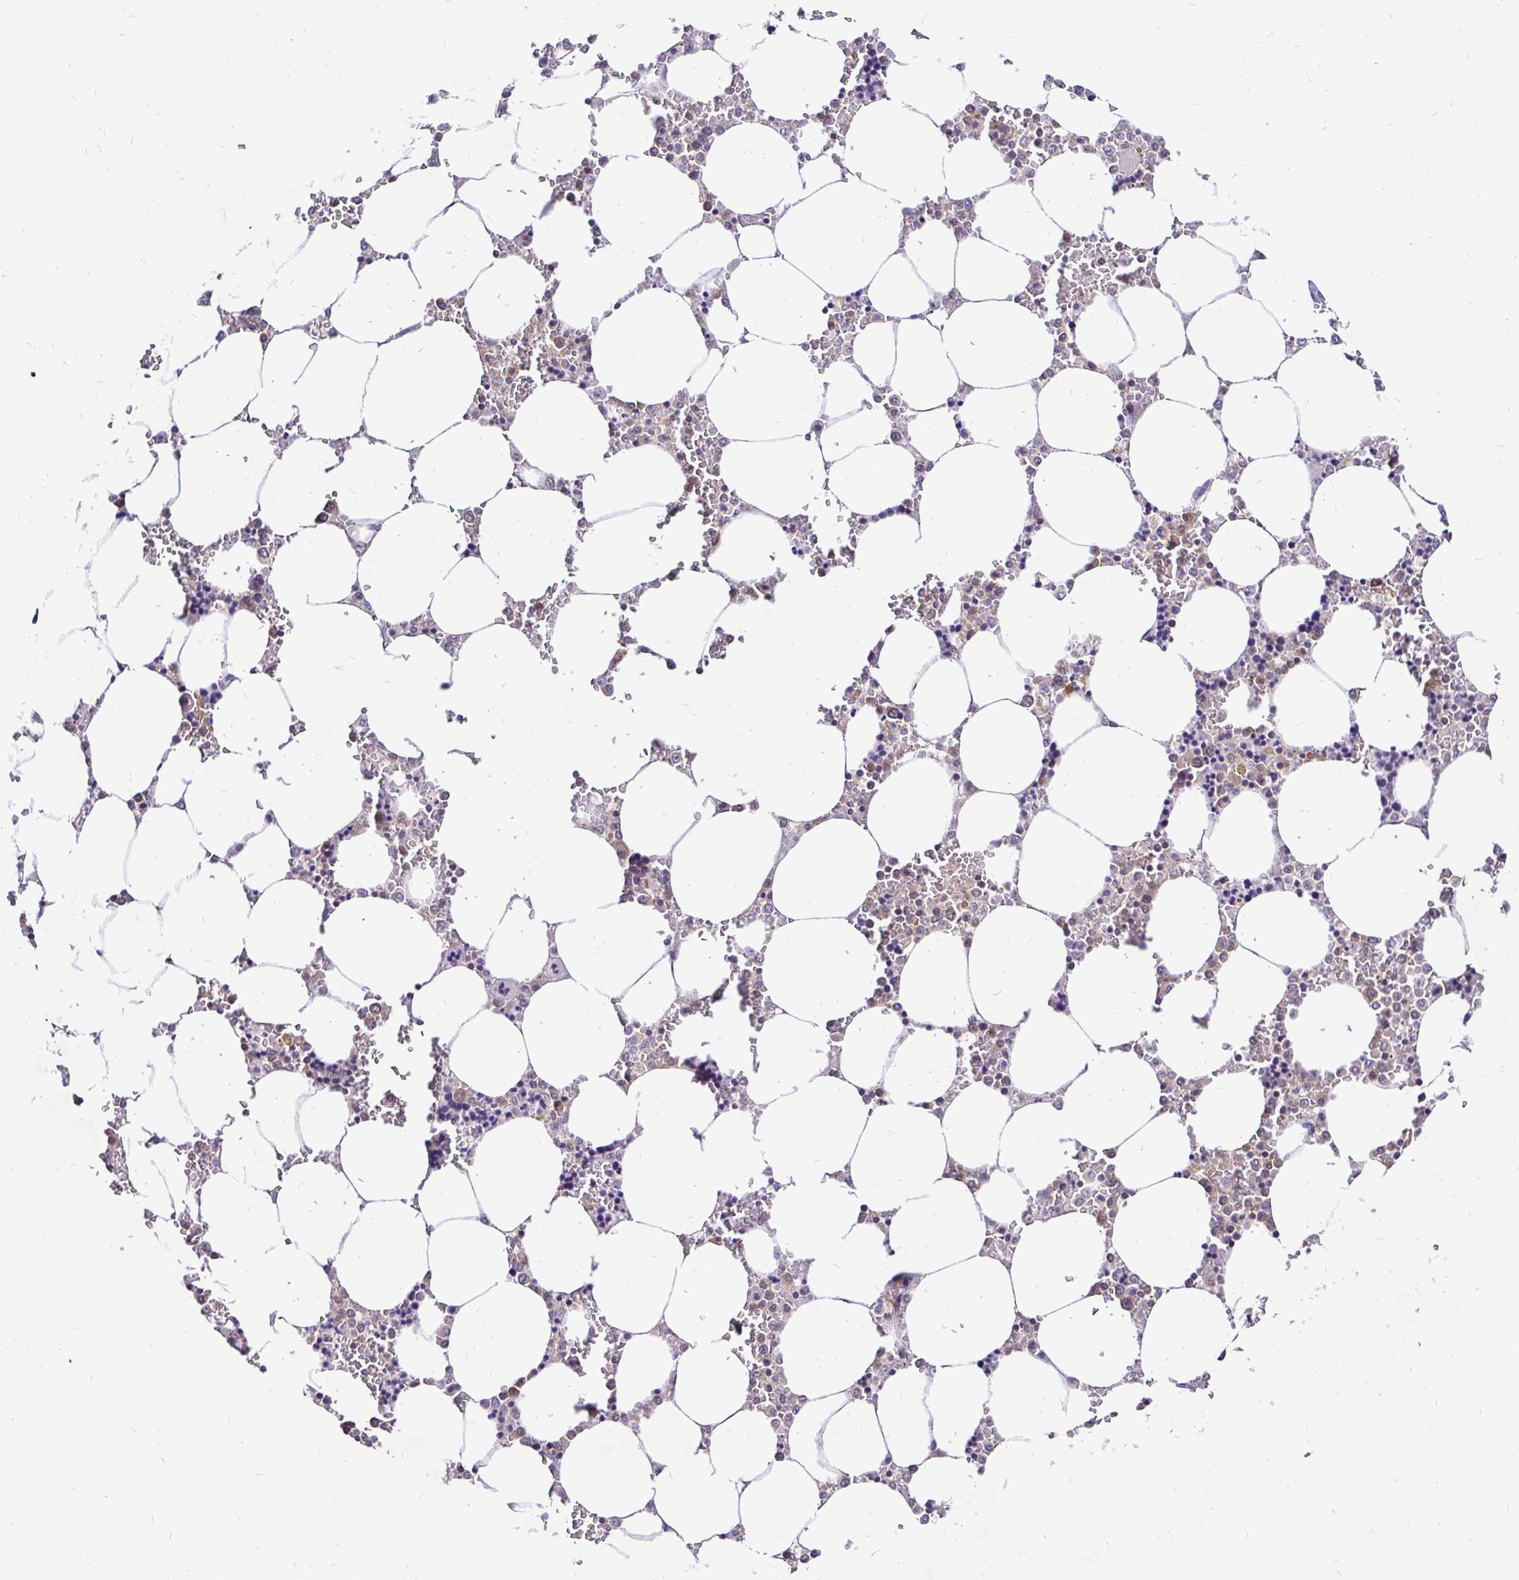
{"staining": {"intensity": "weak", "quantity": "25%-75%", "location": "cytoplasmic/membranous,nuclear"}, "tissue": "bone marrow", "cell_type": "Hematopoietic cells", "image_type": "normal", "snomed": [{"axis": "morphology", "description": "Normal tissue, NOS"}, {"axis": "topography", "description": "Bone marrow"}], "caption": "Immunohistochemical staining of benign bone marrow displays weak cytoplasmic/membranous,nuclear protein expression in about 25%-75% of hematopoietic cells.", "gene": "UBE2M", "patient": {"sex": "male", "age": 64}}